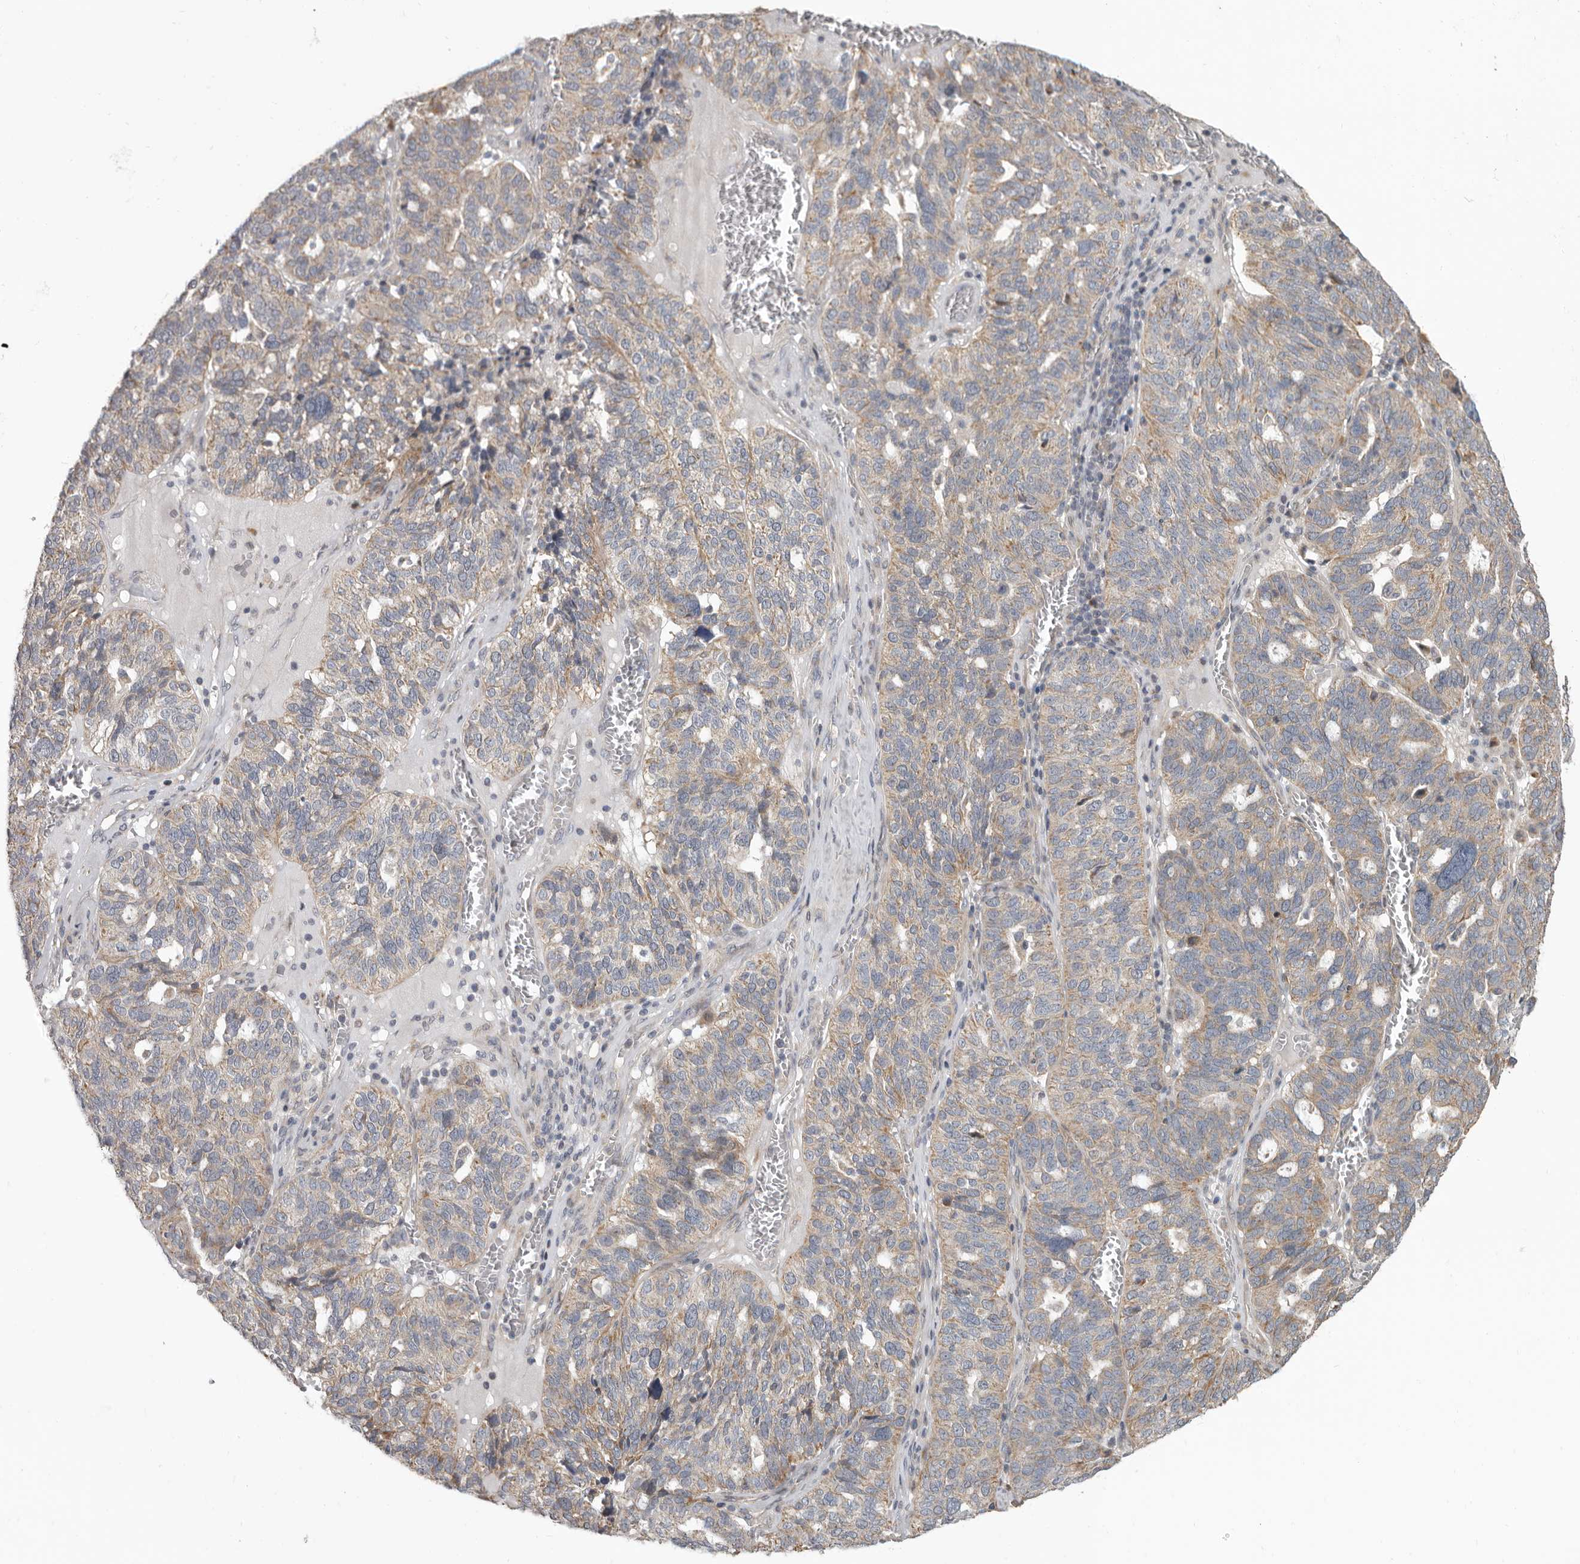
{"staining": {"intensity": "weak", "quantity": "25%-75%", "location": "cytoplasmic/membranous"}, "tissue": "ovarian cancer", "cell_type": "Tumor cells", "image_type": "cancer", "snomed": [{"axis": "morphology", "description": "Cystadenocarcinoma, serous, NOS"}, {"axis": "topography", "description": "Ovary"}], "caption": "High-power microscopy captured an IHC histopathology image of serous cystadenocarcinoma (ovarian), revealing weak cytoplasmic/membranous expression in about 25%-75% of tumor cells. The protein is shown in brown color, while the nuclei are stained blue.", "gene": "UNK", "patient": {"sex": "female", "age": 59}}